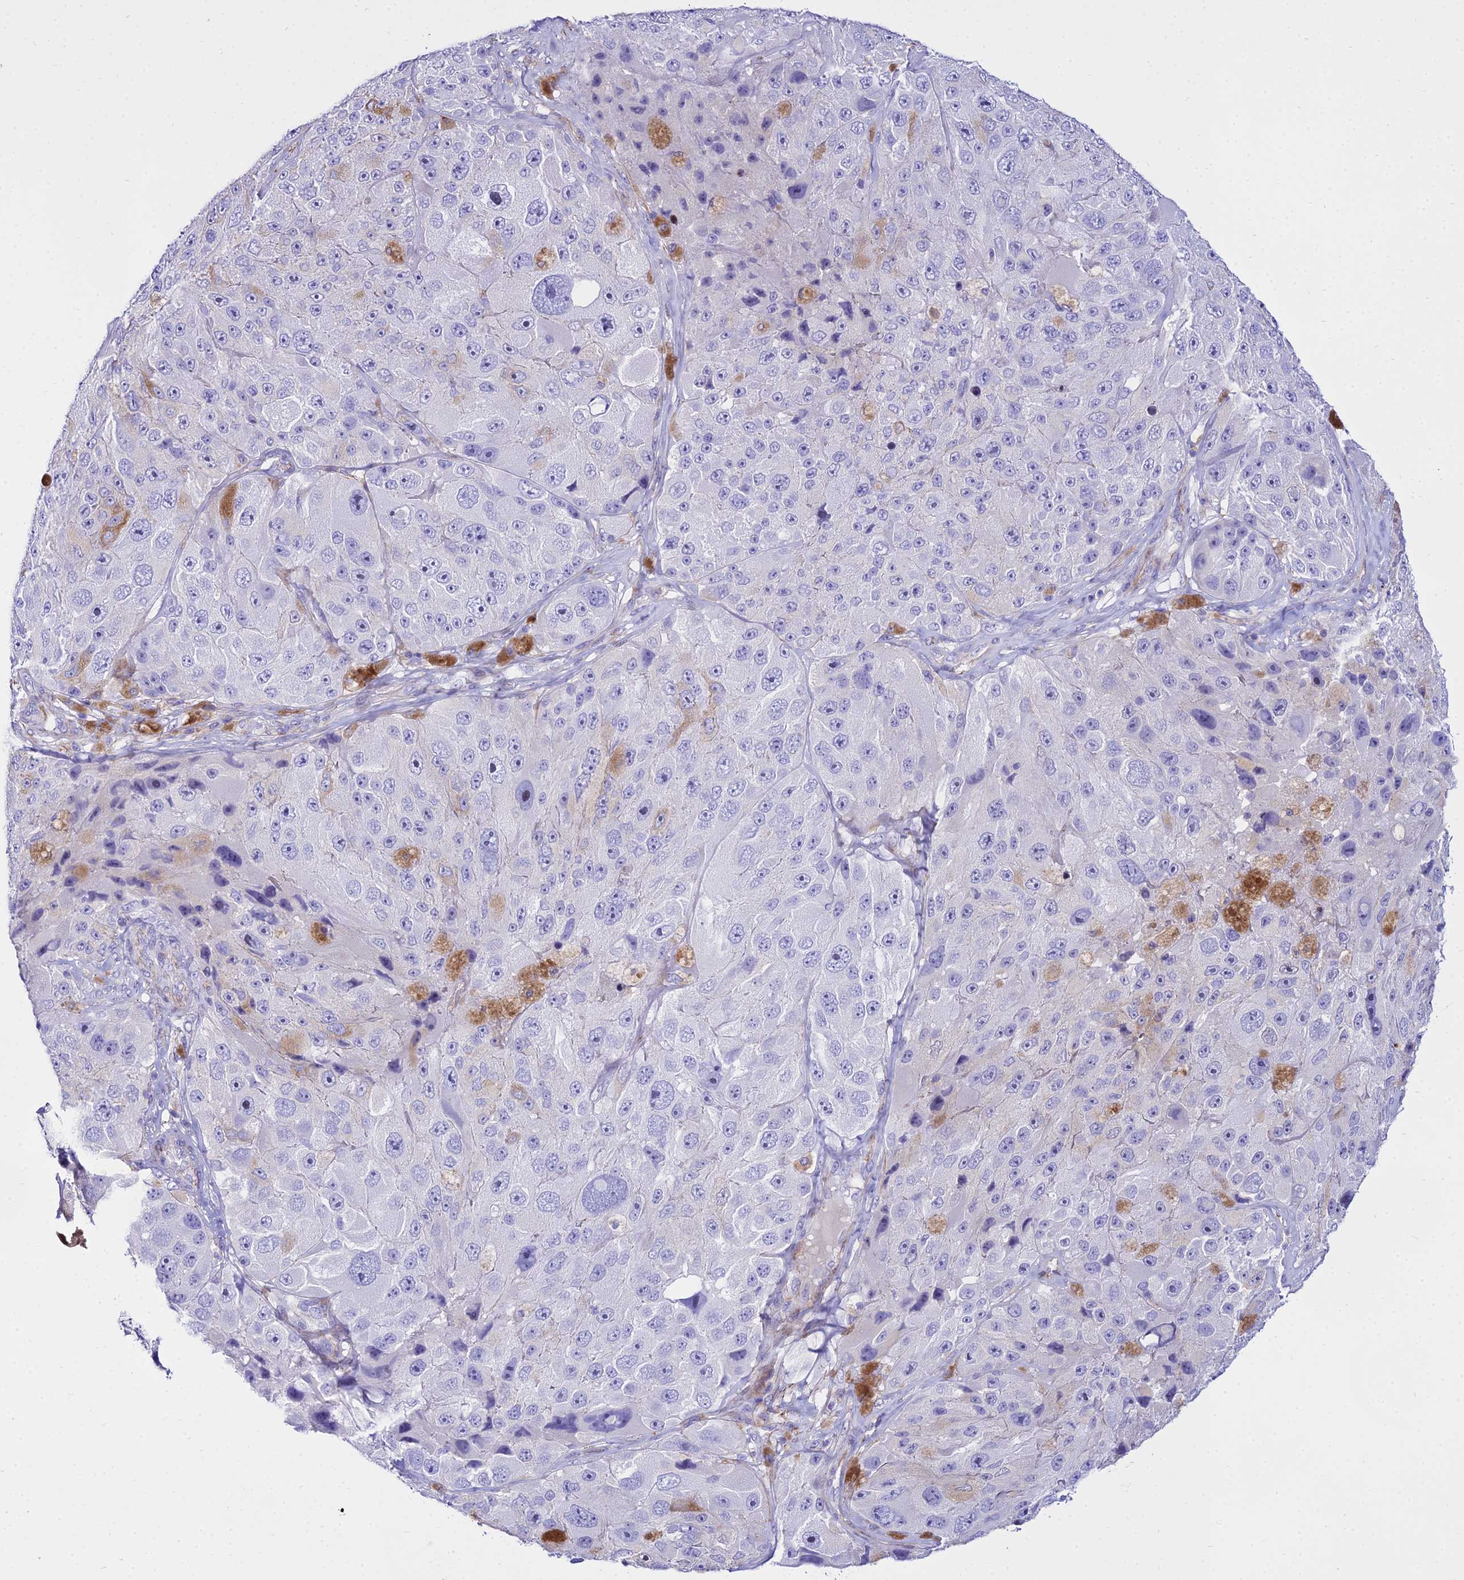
{"staining": {"intensity": "negative", "quantity": "none", "location": "none"}, "tissue": "melanoma", "cell_type": "Tumor cells", "image_type": "cancer", "snomed": [{"axis": "morphology", "description": "Malignant melanoma, Metastatic site"}, {"axis": "topography", "description": "Lymph node"}], "caption": "IHC photomicrograph of human melanoma stained for a protein (brown), which displays no staining in tumor cells. The staining was performed using DAB to visualize the protein expression in brown, while the nuclei were stained in blue with hematoxylin (Magnification: 20x).", "gene": "DLX1", "patient": {"sex": "male", "age": 62}}